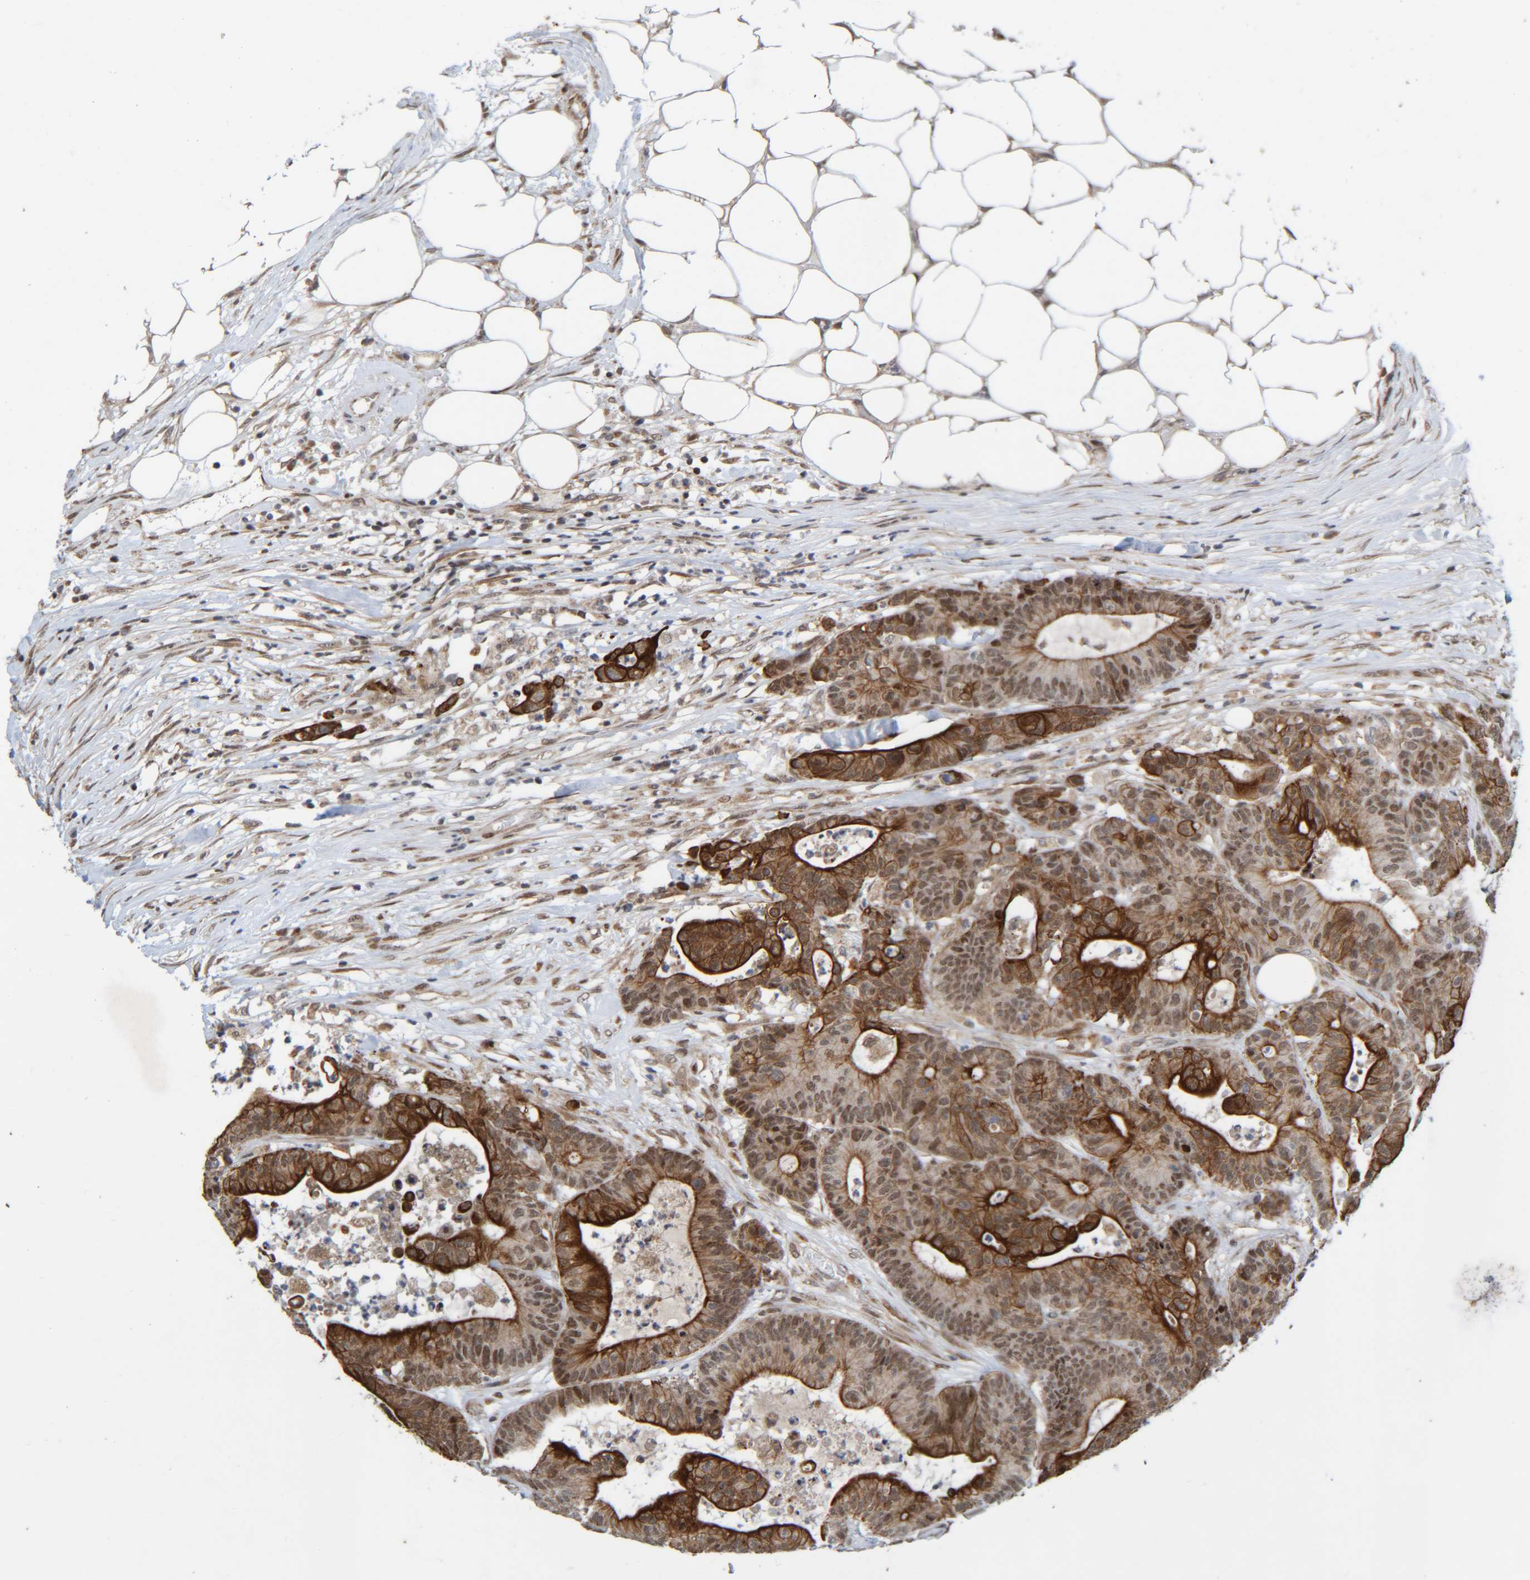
{"staining": {"intensity": "strong", "quantity": ">75%", "location": "cytoplasmic/membranous,nuclear"}, "tissue": "colorectal cancer", "cell_type": "Tumor cells", "image_type": "cancer", "snomed": [{"axis": "morphology", "description": "Adenocarcinoma, NOS"}, {"axis": "topography", "description": "Colon"}], "caption": "Colorectal cancer stained with DAB (3,3'-diaminobenzidine) immunohistochemistry displays high levels of strong cytoplasmic/membranous and nuclear staining in about >75% of tumor cells.", "gene": "CCDC57", "patient": {"sex": "female", "age": 84}}